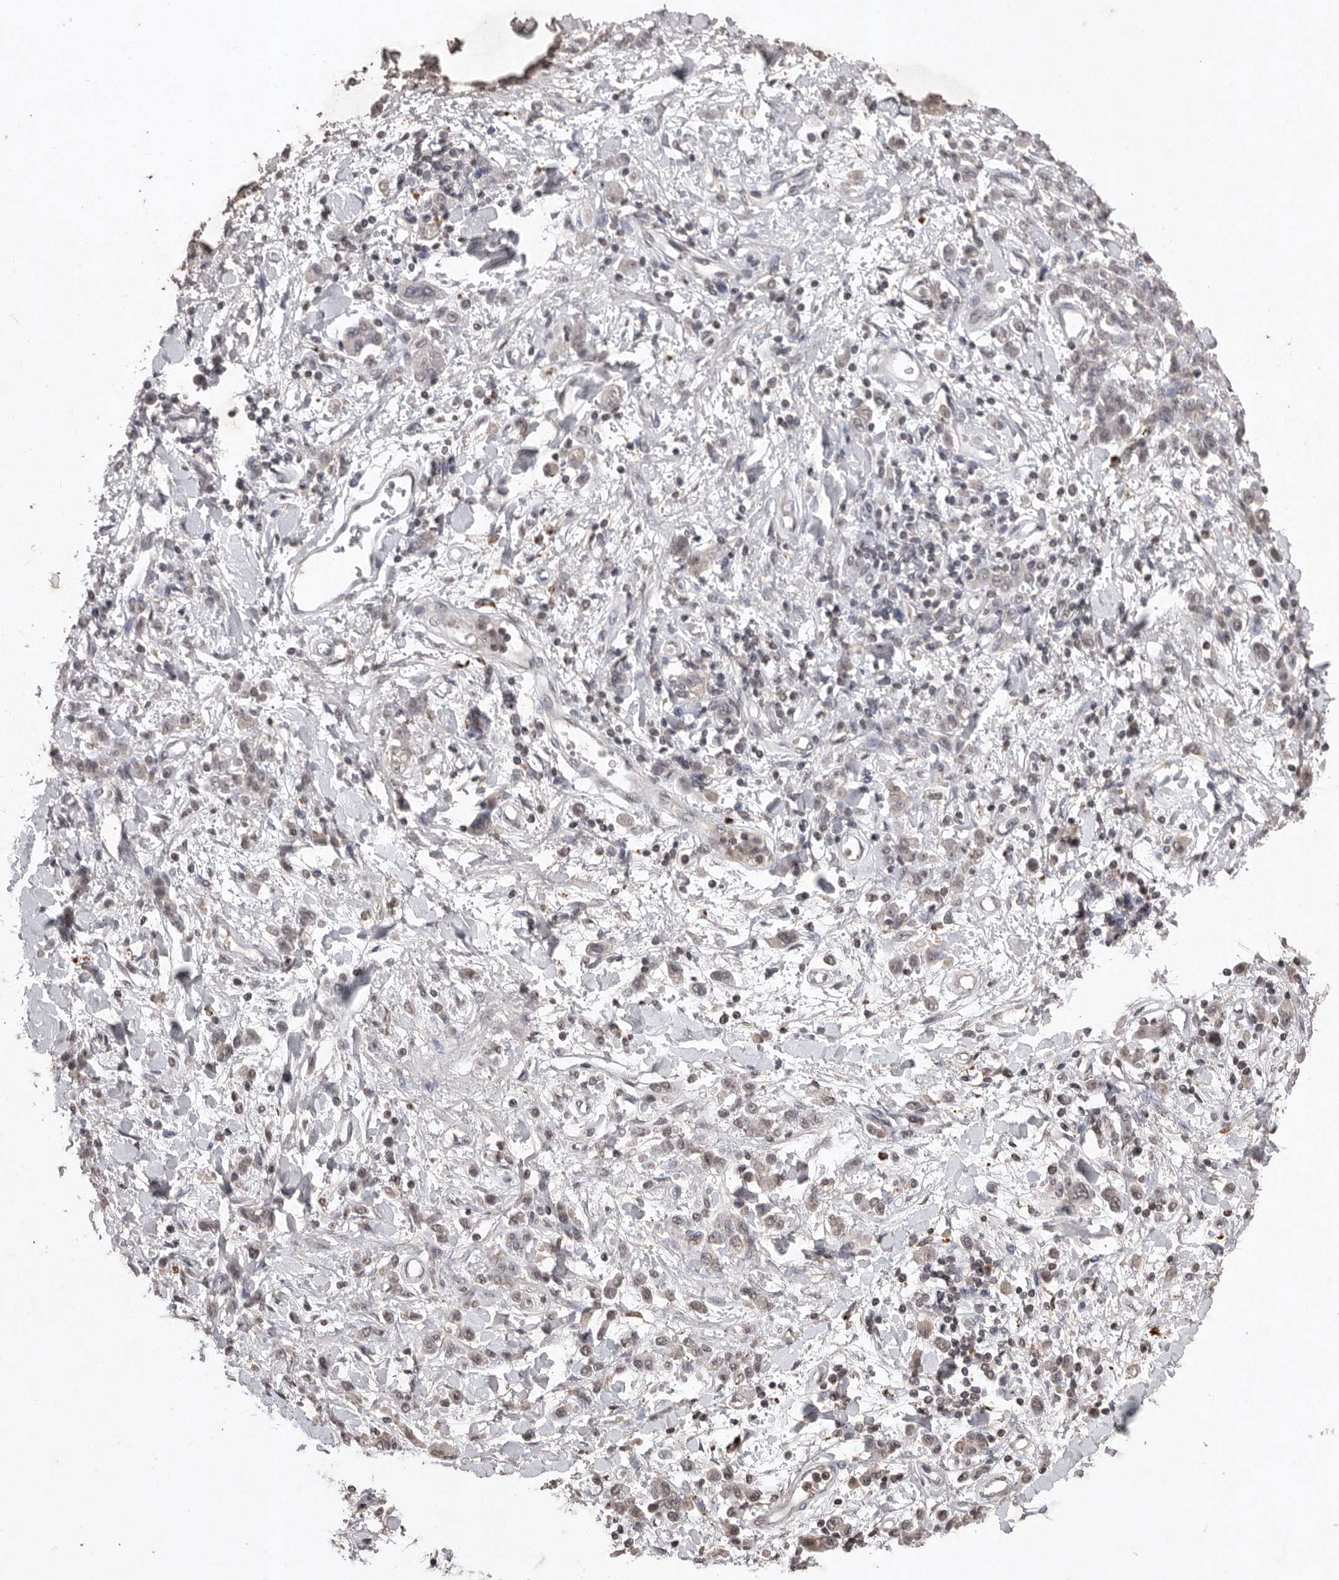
{"staining": {"intensity": "weak", "quantity": ">75%", "location": "cytoplasmic/membranous,nuclear"}, "tissue": "stomach cancer", "cell_type": "Tumor cells", "image_type": "cancer", "snomed": [{"axis": "morphology", "description": "Normal tissue, NOS"}, {"axis": "morphology", "description": "Adenocarcinoma, NOS"}, {"axis": "topography", "description": "Stomach"}], "caption": "Immunohistochemistry (IHC) staining of stomach adenocarcinoma, which exhibits low levels of weak cytoplasmic/membranous and nuclear staining in about >75% of tumor cells indicating weak cytoplasmic/membranous and nuclear protein positivity. The staining was performed using DAB (3,3'-diaminobenzidine) (brown) for protein detection and nuclei were counterstained in hematoxylin (blue).", "gene": "APLNR", "patient": {"sex": "male", "age": 82}}